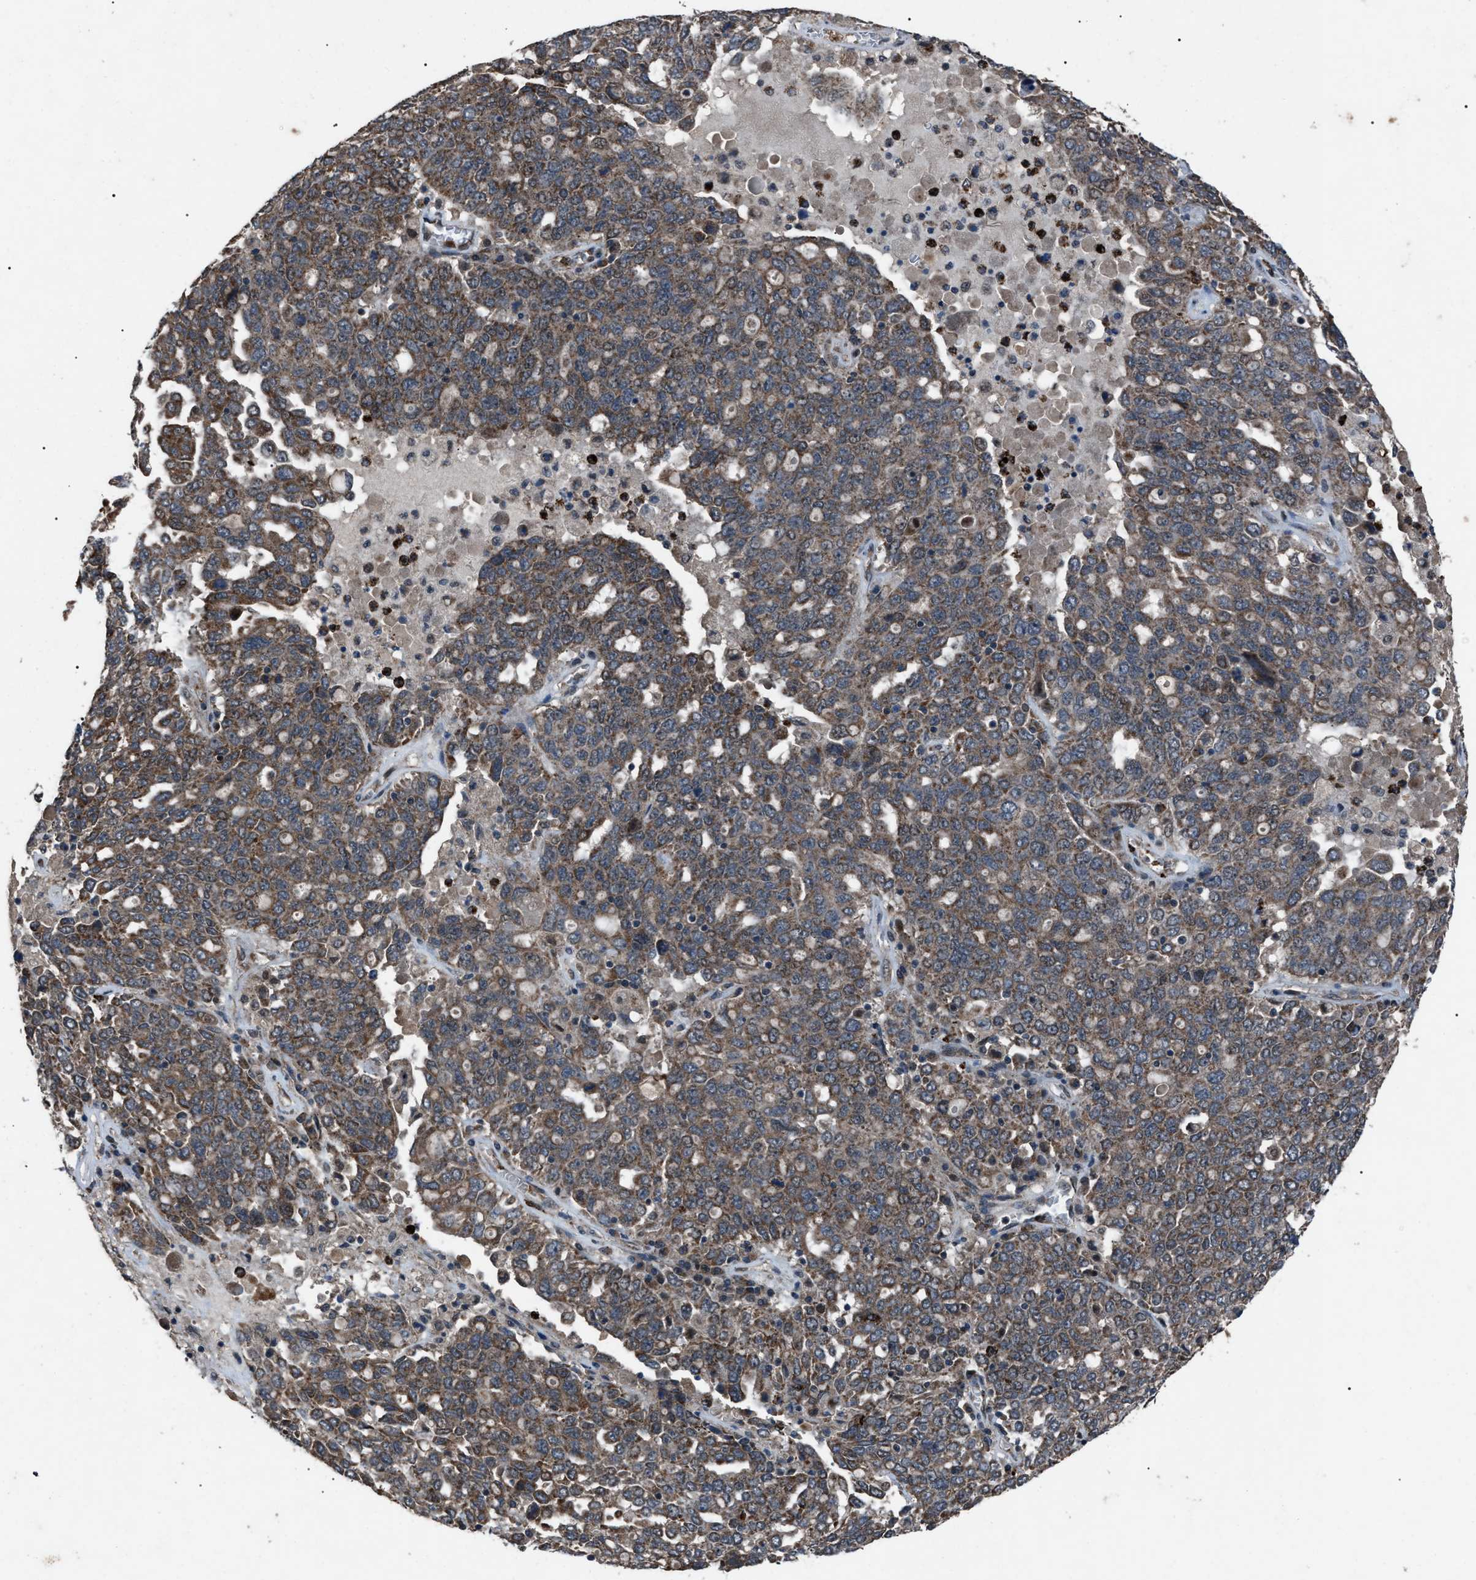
{"staining": {"intensity": "moderate", "quantity": ">75%", "location": "cytoplasmic/membranous"}, "tissue": "ovarian cancer", "cell_type": "Tumor cells", "image_type": "cancer", "snomed": [{"axis": "morphology", "description": "Carcinoma, endometroid"}, {"axis": "topography", "description": "Ovary"}], "caption": "Immunohistochemistry (IHC) micrograph of neoplastic tissue: human ovarian cancer stained using IHC reveals medium levels of moderate protein expression localized specifically in the cytoplasmic/membranous of tumor cells, appearing as a cytoplasmic/membranous brown color.", "gene": "ZFAND2A", "patient": {"sex": "female", "age": 62}}